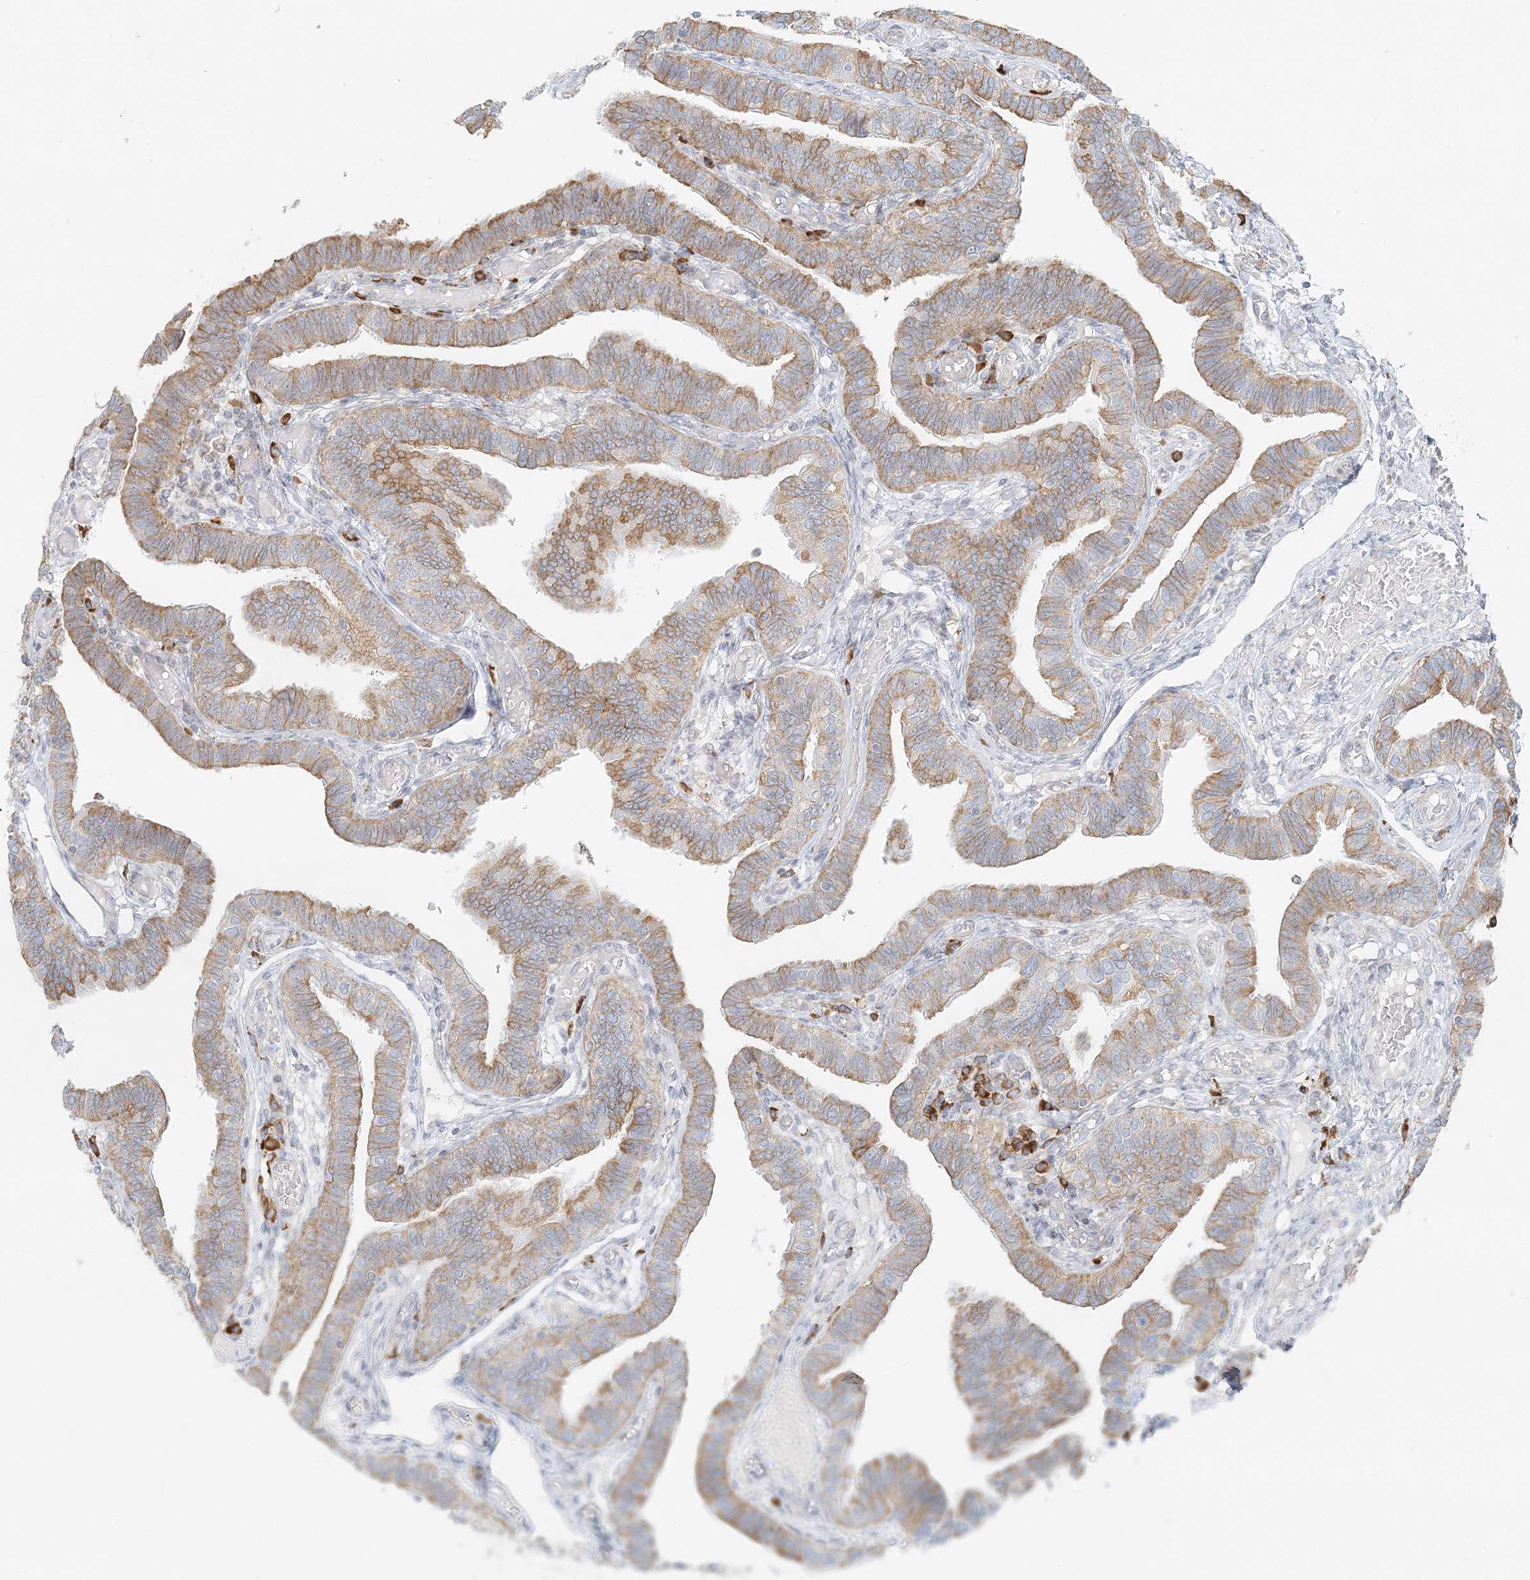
{"staining": {"intensity": "moderate", "quantity": ">75%", "location": "cytoplasmic/membranous"}, "tissue": "fallopian tube", "cell_type": "Glandular cells", "image_type": "normal", "snomed": [{"axis": "morphology", "description": "Normal tissue, NOS"}, {"axis": "topography", "description": "Fallopian tube"}], "caption": "The photomicrograph demonstrates staining of normal fallopian tube, revealing moderate cytoplasmic/membranous protein expression (brown color) within glandular cells. (IHC, brightfield microscopy, high magnification).", "gene": "STK11IP", "patient": {"sex": "female", "age": 39}}